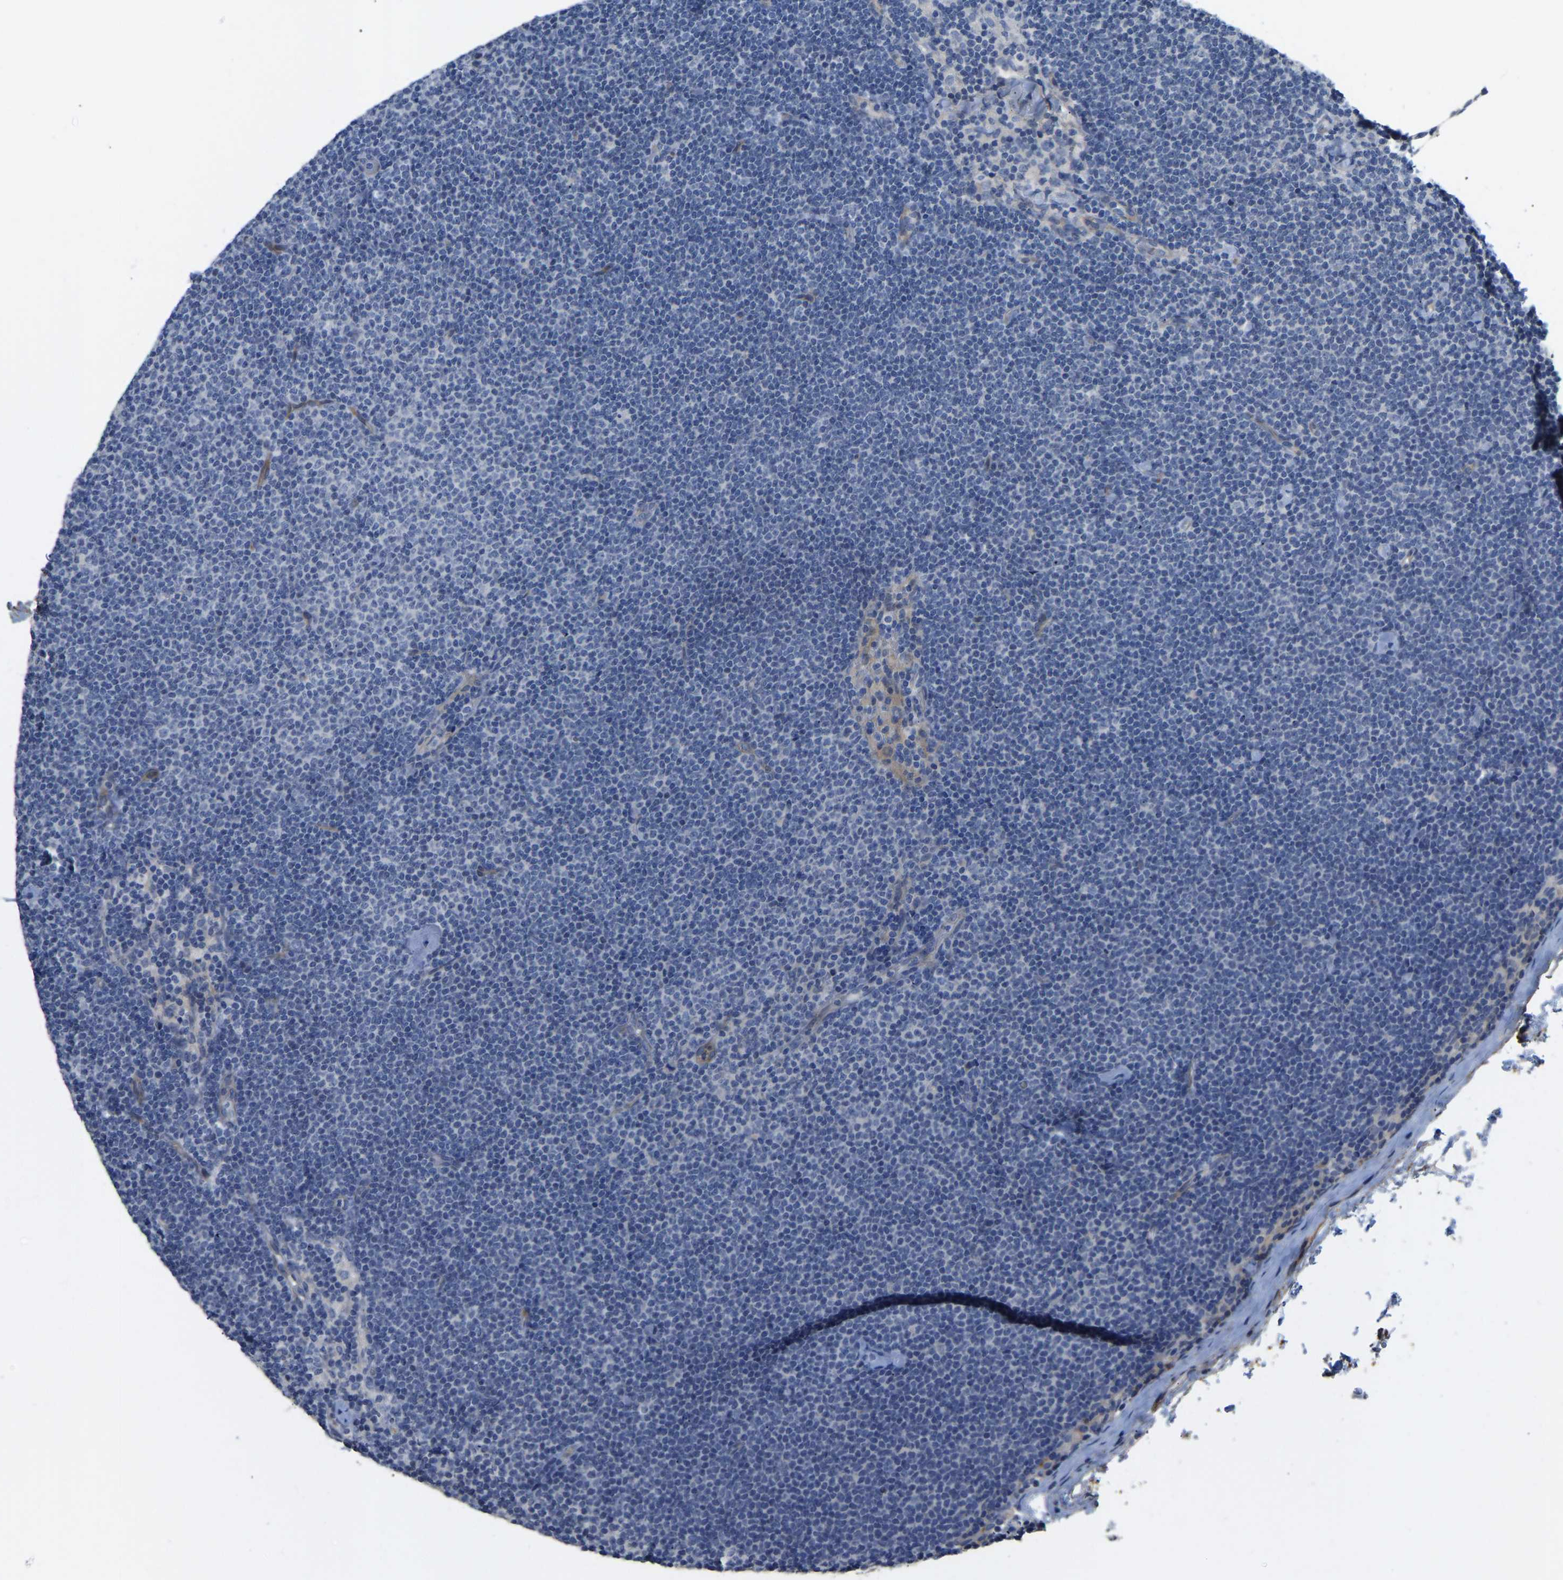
{"staining": {"intensity": "negative", "quantity": "none", "location": "none"}, "tissue": "lymphoma", "cell_type": "Tumor cells", "image_type": "cancer", "snomed": [{"axis": "morphology", "description": "Malignant lymphoma, non-Hodgkin's type, Low grade"}, {"axis": "topography", "description": "Lymph node"}], "caption": "Immunohistochemistry (IHC) photomicrograph of malignant lymphoma, non-Hodgkin's type (low-grade) stained for a protein (brown), which demonstrates no staining in tumor cells. (Immunohistochemistry, brightfield microscopy, high magnification).", "gene": "HIGD2B", "patient": {"sex": "female", "age": 53}}